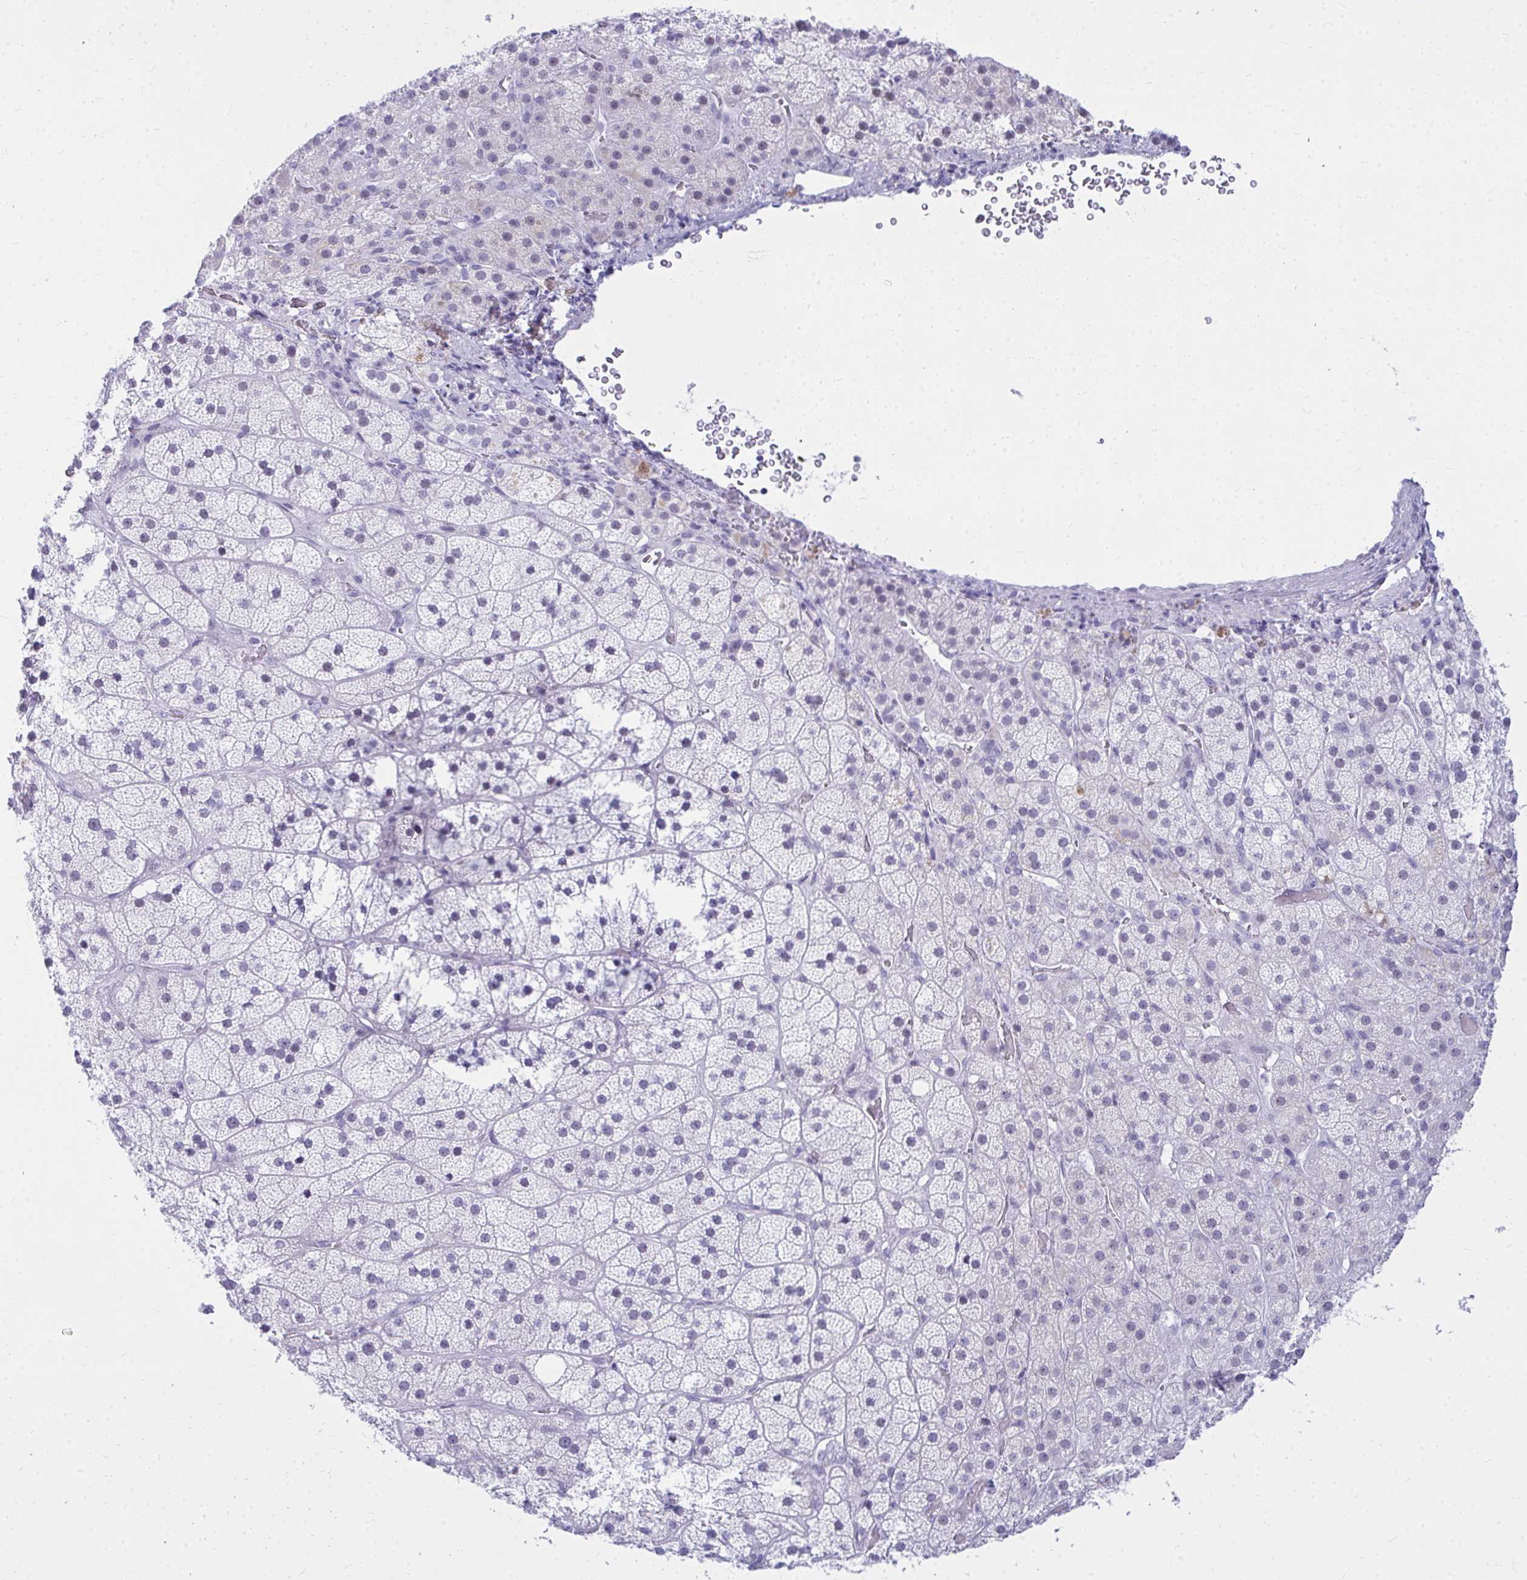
{"staining": {"intensity": "negative", "quantity": "none", "location": "none"}, "tissue": "adrenal gland", "cell_type": "Glandular cells", "image_type": "normal", "snomed": [{"axis": "morphology", "description": "Normal tissue, NOS"}, {"axis": "topography", "description": "Adrenal gland"}], "caption": "This is an immunohistochemistry (IHC) photomicrograph of unremarkable human adrenal gland. There is no staining in glandular cells.", "gene": "OR5F1", "patient": {"sex": "male", "age": 57}}